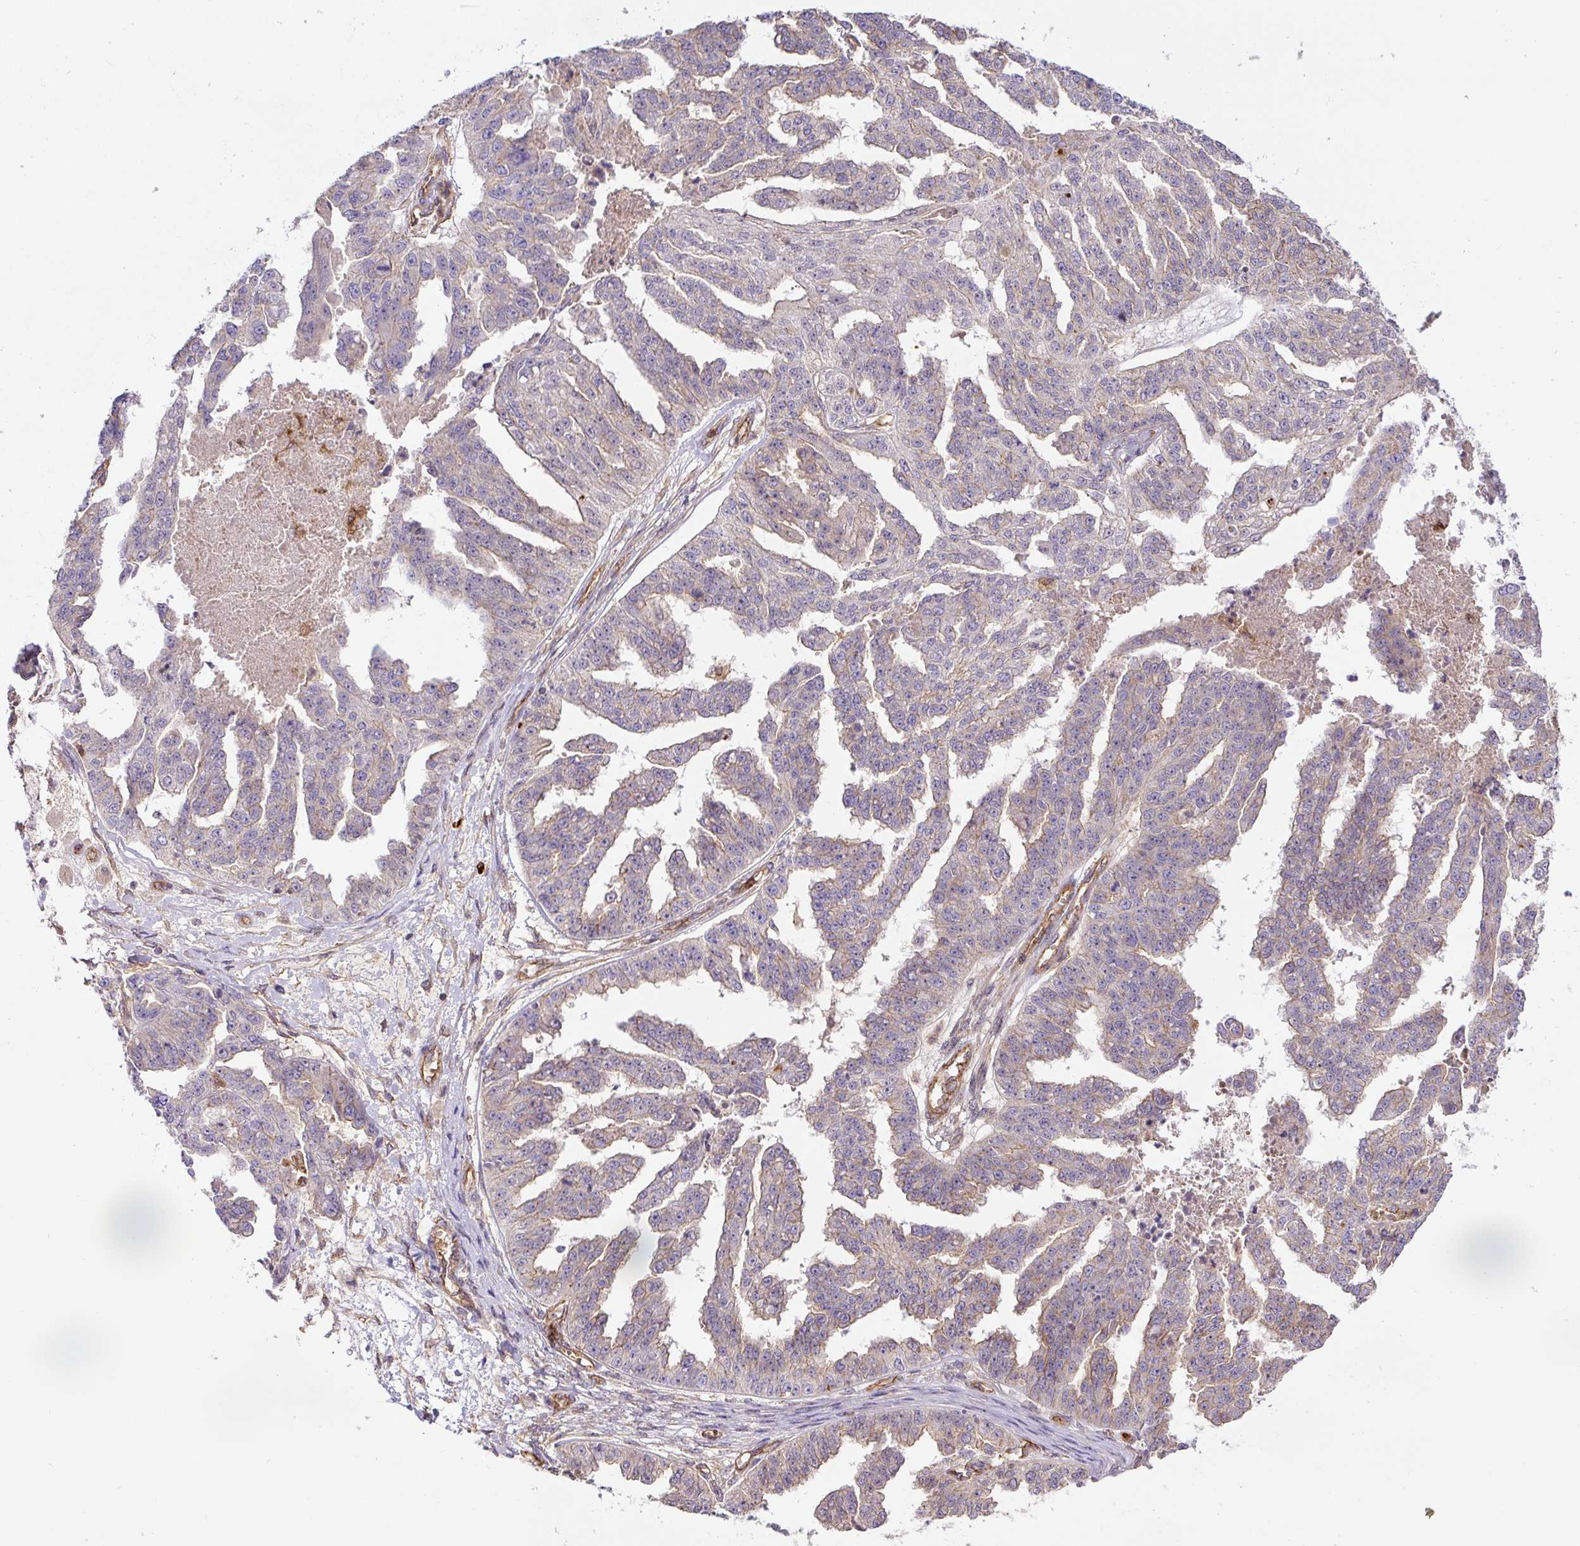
{"staining": {"intensity": "weak", "quantity": "25%-75%", "location": "cytoplasmic/membranous"}, "tissue": "ovarian cancer", "cell_type": "Tumor cells", "image_type": "cancer", "snomed": [{"axis": "morphology", "description": "Cystadenocarcinoma, serous, NOS"}, {"axis": "topography", "description": "Ovary"}], "caption": "There is low levels of weak cytoplasmic/membranous positivity in tumor cells of ovarian cancer (serous cystadenocarcinoma), as demonstrated by immunohistochemical staining (brown color).", "gene": "B3GALT5", "patient": {"sex": "female", "age": 58}}